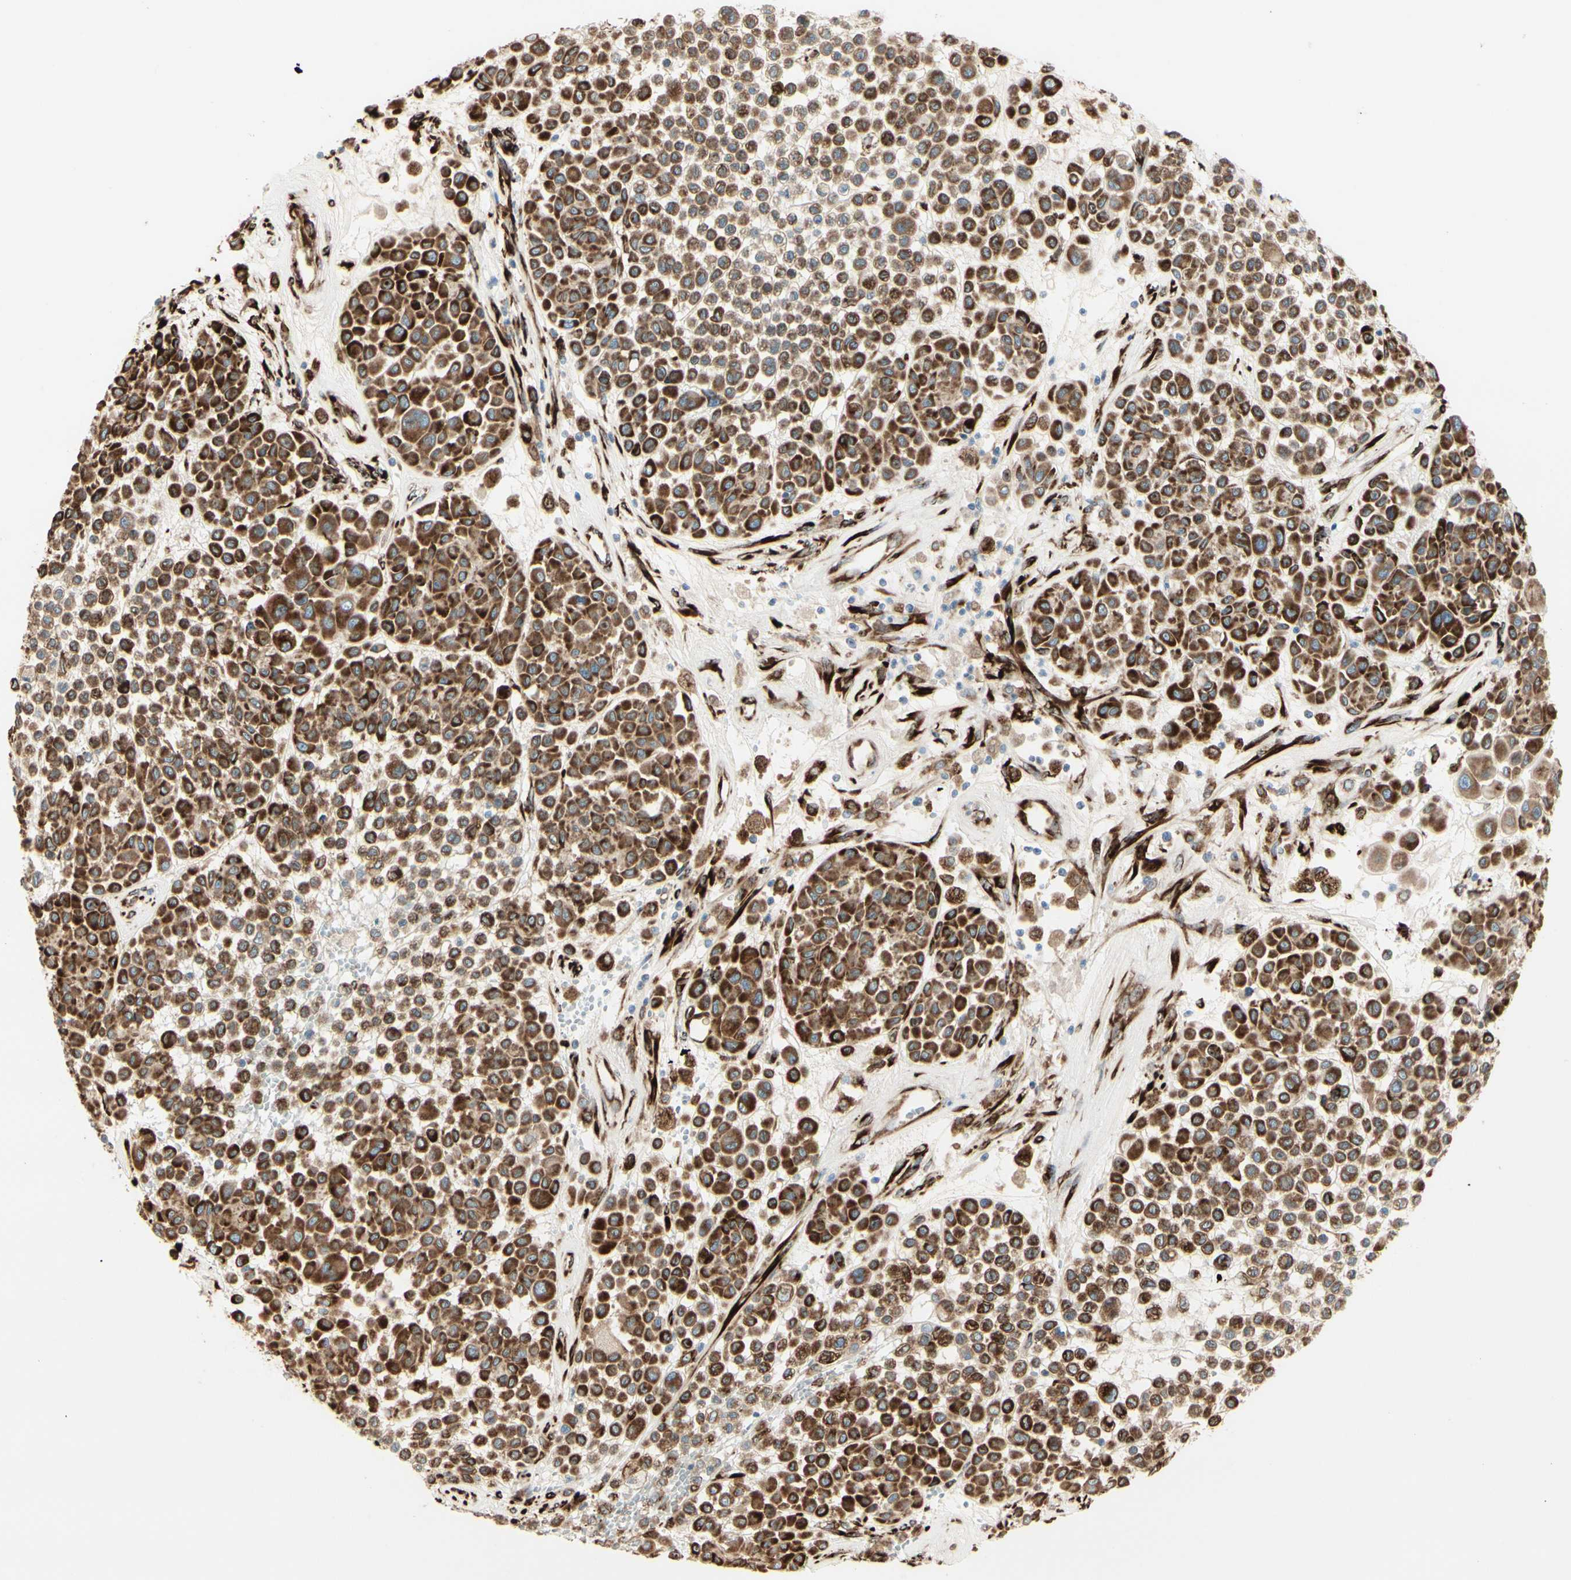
{"staining": {"intensity": "strong", "quantity": ">75%", "location": "cytoplasmic/membranous"}, "tissue": "melanoma", "cell_type": "Tumor cells", "image_type": "cancer", "snomed": [{"axis": "morphology", "description": "Malignant melanoma, Metastatic site"}, {"axis": "topography", "description": "Soft tissue"}], "caption": "The histopathology image demonstrates staining of malignant melanoma (metastatic site), revealing strong cytoplasmic/membranous protein staining (brown color) within tumor cells.", "gene": "RRBP1", "patient": {"sex": "male", "age": 41}}